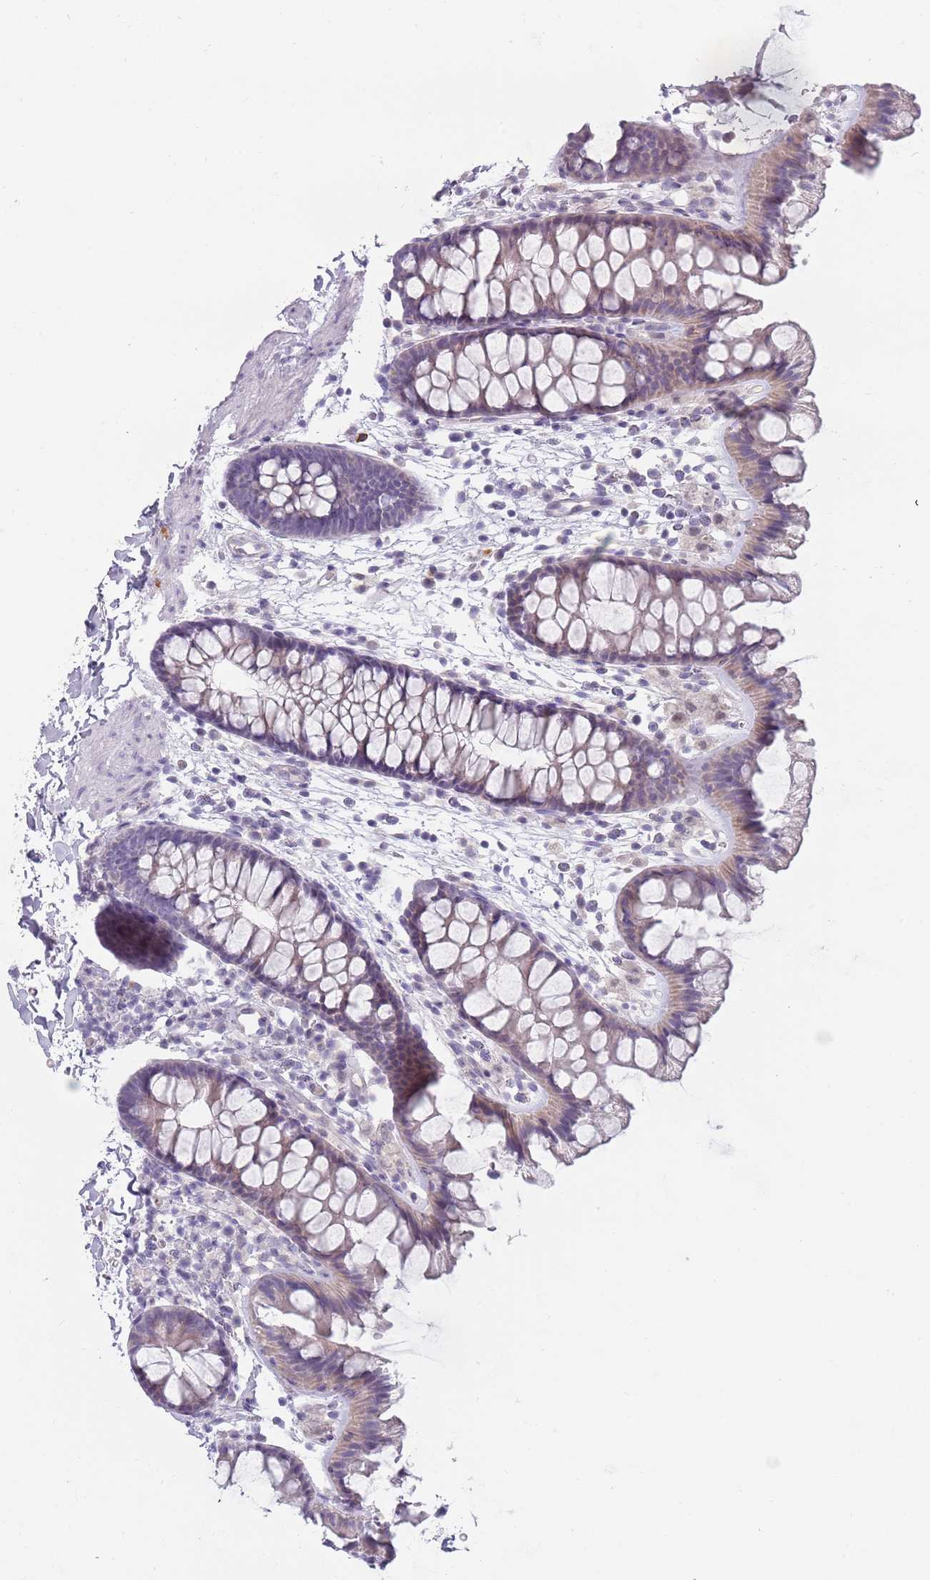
{"staining": {"intensity": "negative", "quantity": "none", "location": "none"}, "tissue": "colon", "cell_type": "Endothelial cells", "image_type": "normal", "snomed": [{"axis": "morphology", "description": "Normal tissue, NOS"}, {"axis": "topography", "description": "Colon"}], "caption": "Human colon stained for a protein using IHC shows no staining in endothelial cells.", "gene": "DDX4", "patient": {"sex": "female", "age": 62}}